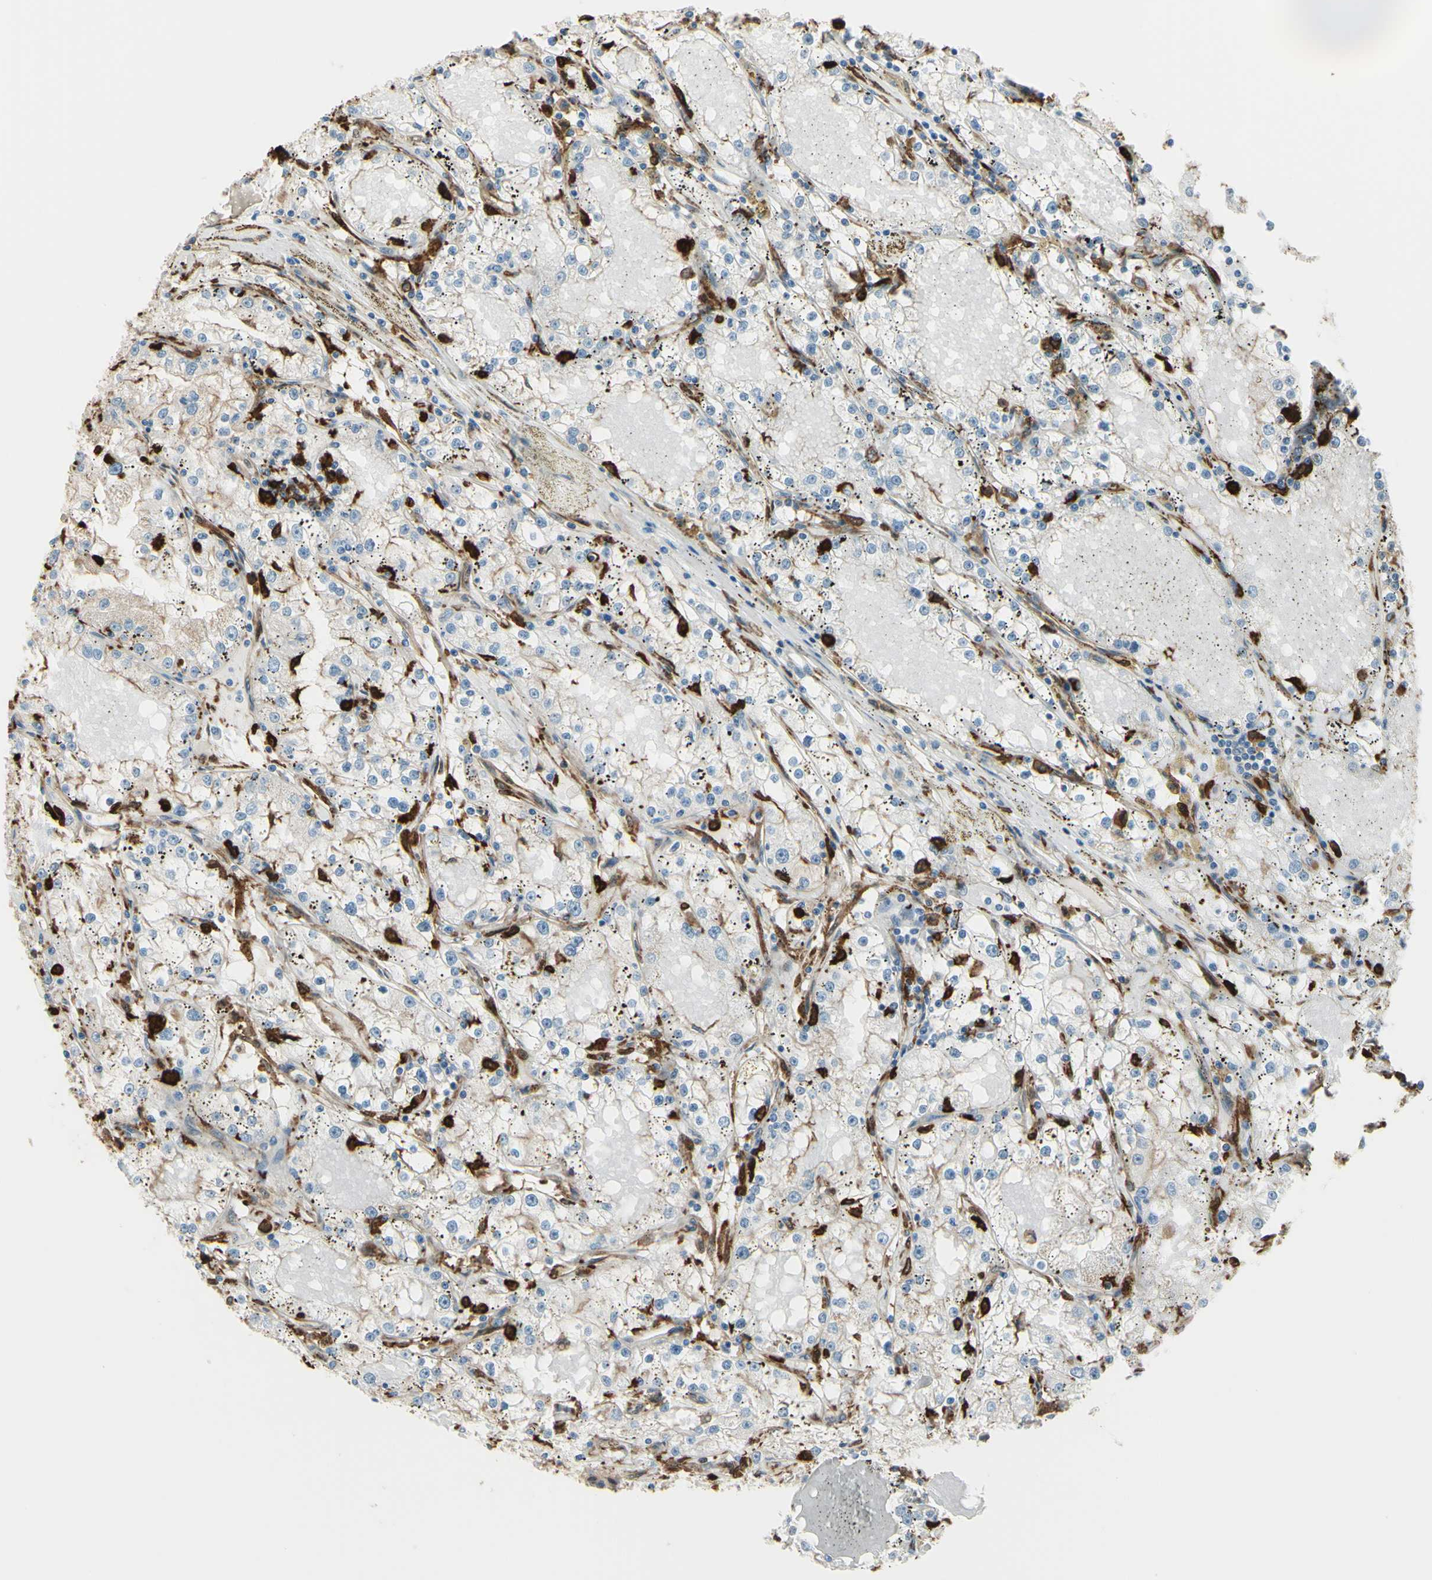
{"staining": {"intensity": "weak", "quantity": "25%-75%", "location": "cytoplasmic/membranous"}, "tissue": "renal cancer", "cell_type": "Tumor cells", "image_type": "cancer", "snomed": [{"axis": "morphology", "description": "Adenocarcinoma, NOS"}, {"axis": "topography", "description": "Kidney"}], "caption": "Renal cancer stained with DAB (3,3'-diaminobenzidine) immunohistochemistry displays low levels of weak cytoplasmic/membranous staining in approximately 25%-75% of tumor cells. (DAB IHC with brightfield microscopy, high magnification).", "gene": "GSN", "patient": {"sex": "male", "age": 56}}